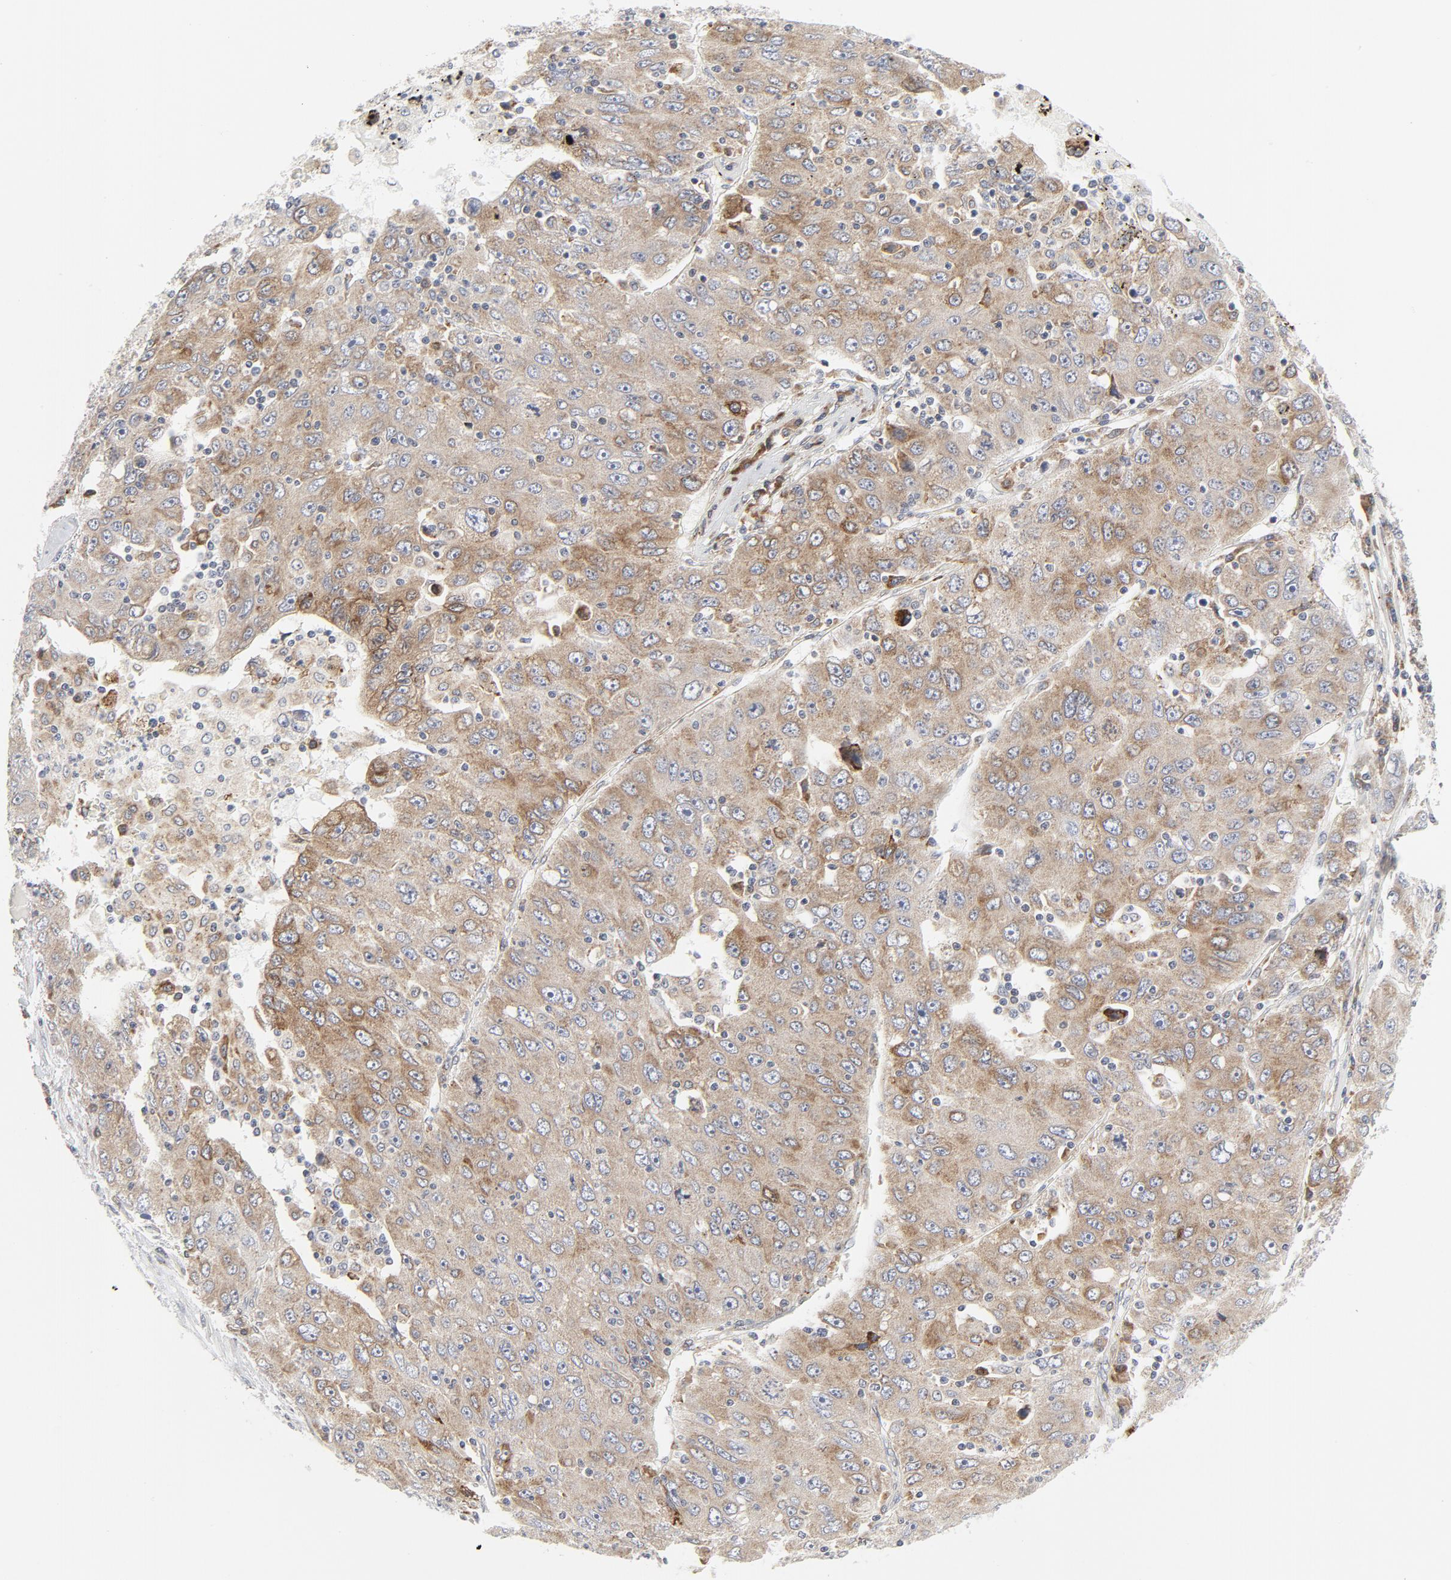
{"staining": {"intensity": "weak", "quantity": ">75%", "location": "cytoplasmic/membranous"}, "tissue": "liver cancer", "cell_type": "Tumor cells", "image_type": "cancer", "snomed": [{"axis": "morphology", "description": "Carcinoma, Hepatocellular, NOS"}, {"axis": "topography", "description": "Liver"}], "caption": "A brown stain shows weak cytoplasmic/membranous positivity of a protein in human liver hepatocellular carcinoma tumor cells. (DAB (3,3'-diaminobenzidine) = brown stain, brightfield microscopy at high magnification).", "gene": "LRP6", "patient": {"sex": "male", "age": 49}}